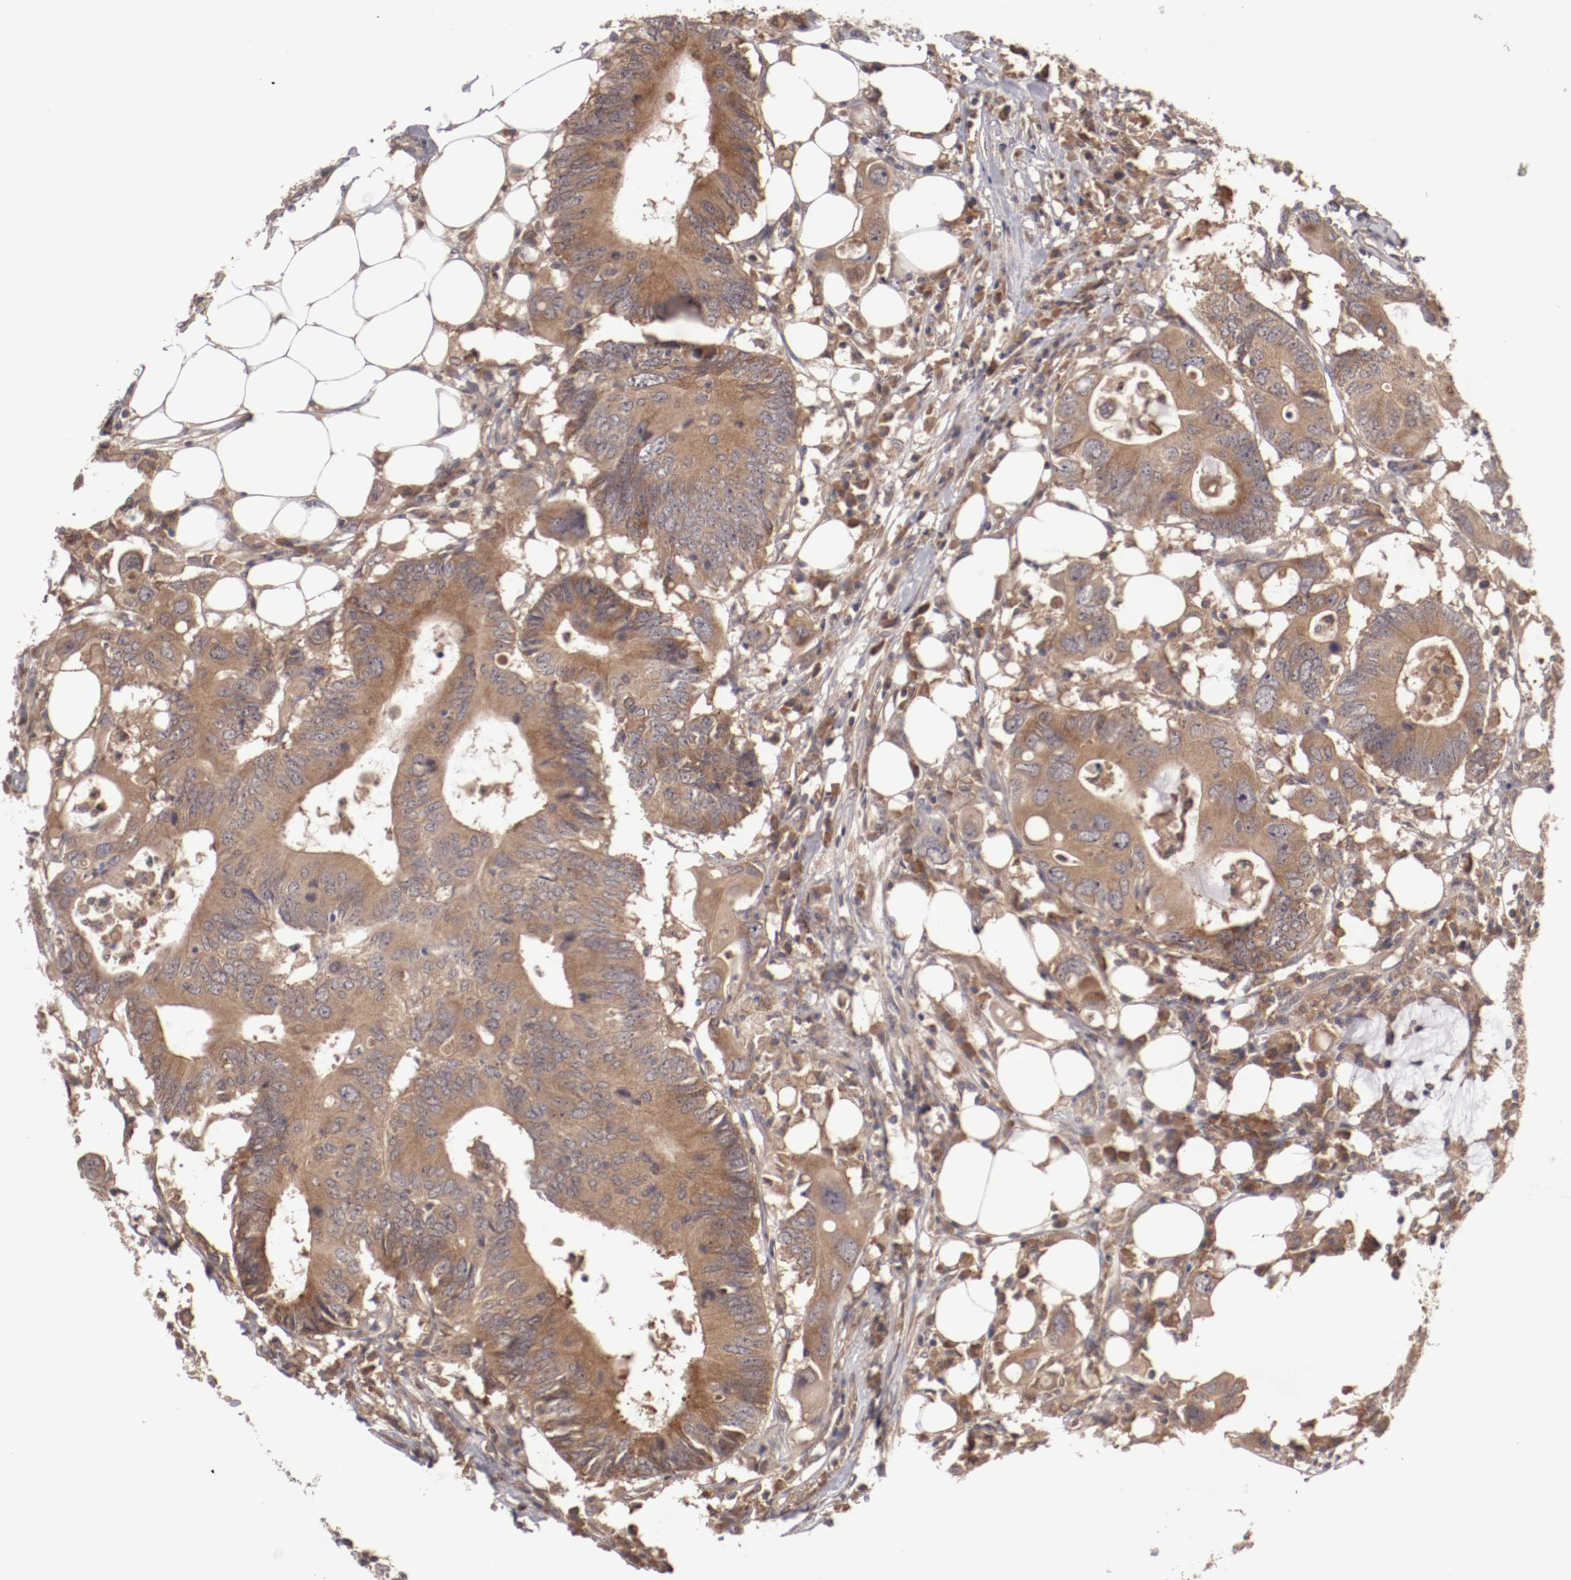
{"staining": {"intensity": "moderate", "quantity": ">75%", "location": "cytoplasmic/membranous"}, "tissue": "colorectal cancer", "cell_type": "Tumor cells", "image_type": "cancer", "snomed": [{"axis": "morphology", "description": "Adenocarcinoma, NOS"}, {"axis": "topography", "description": "Colon"}], "caption": "A high-resolution photomicrograph shows immunohistochemistry (IHC) staining of colorectal cancer, which shows moderate cytoplasmic/membranous expression in approximately >75% of tumor cells.", "gene": "CP", "patient": {"sex": "male", "age": 71}}